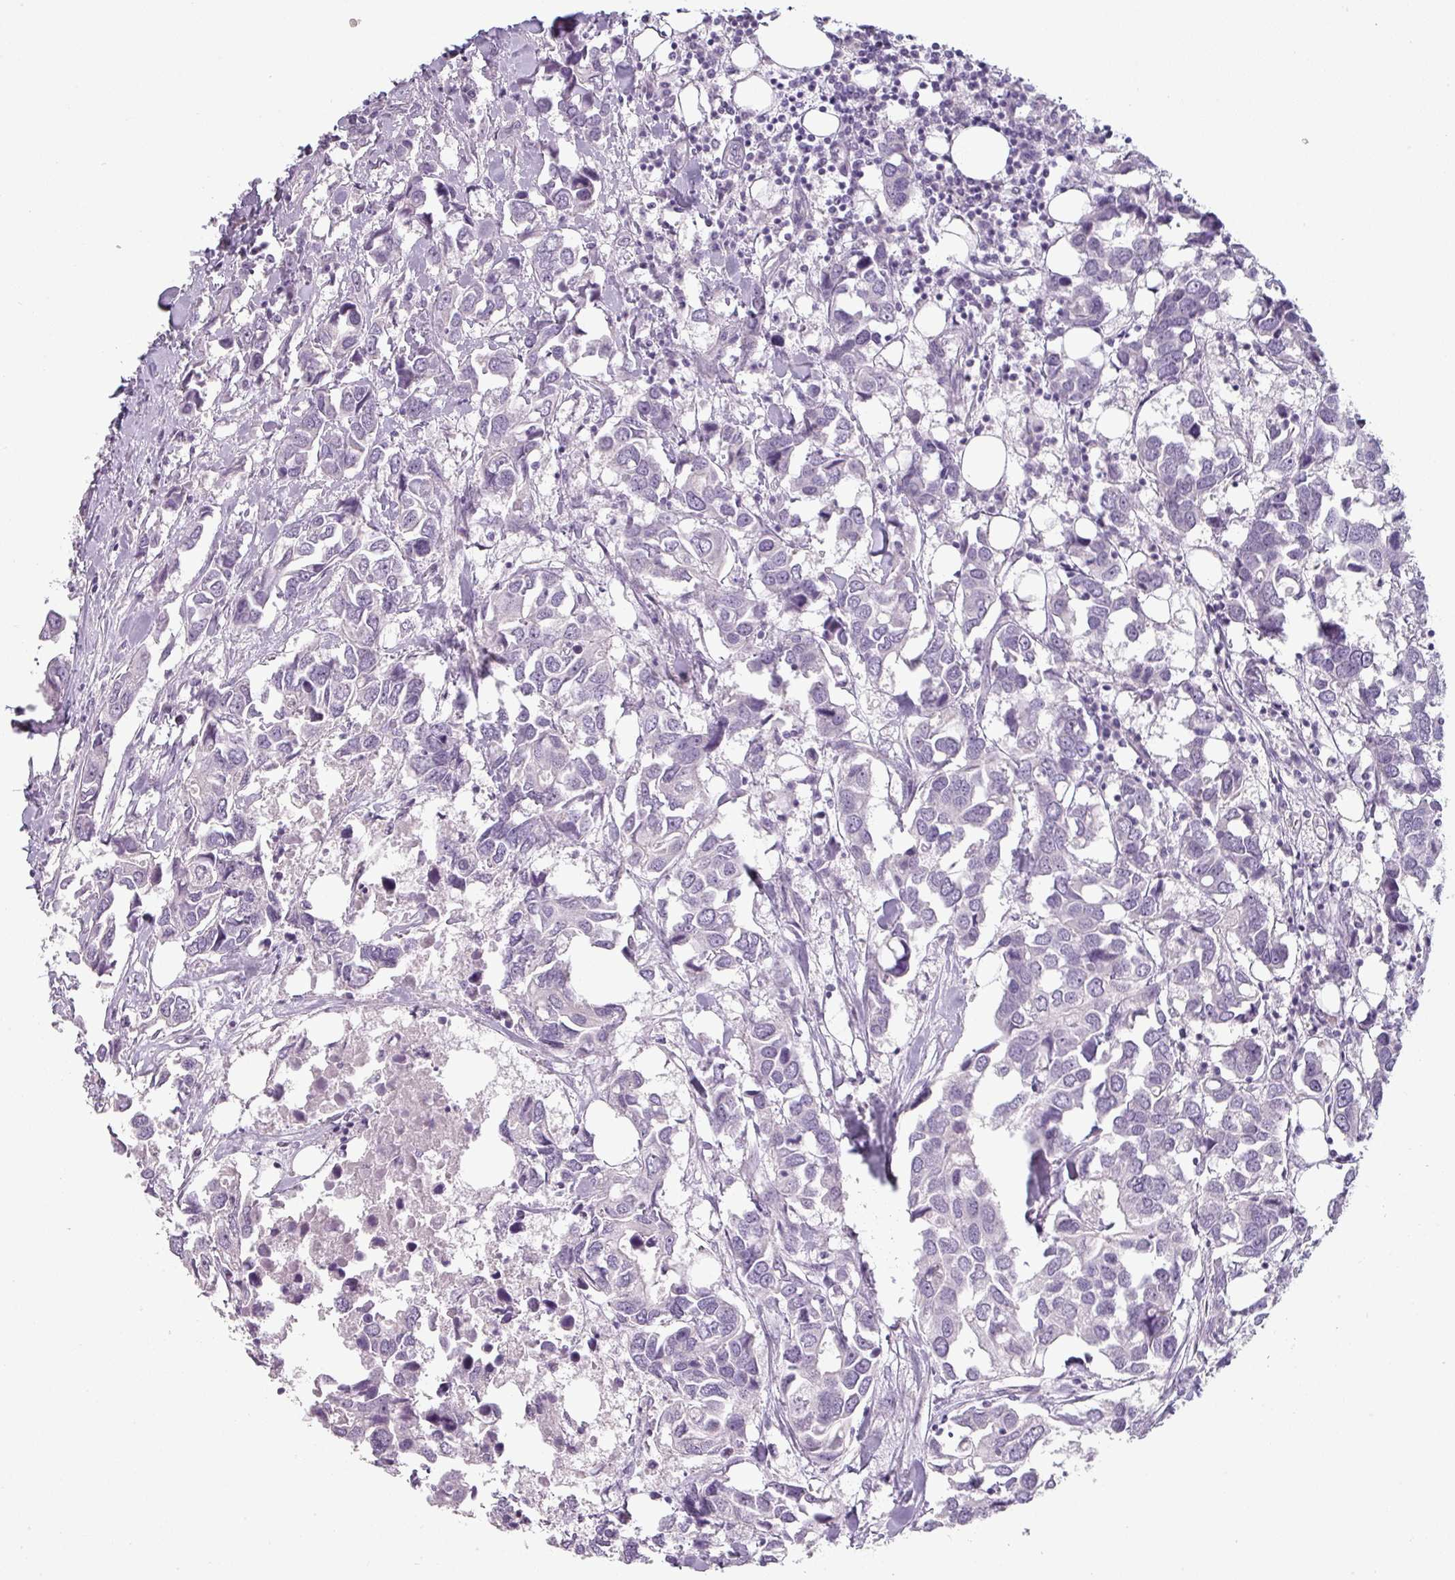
{"staining": {"intensity": "negative", "quantity": "none", "location": "none"}, "tissue": "breast cancer", "cell_type": "Tumor cells", "image_type": "cancer", "snomed": [{"axis": "morphology", "description": "Duct carcinoma"}, {"axis": "topography", "description": "Breast"}], "caption": "IHC micrograph of intraductal carcinoma (breast) stained for a protein (brown), which exhibits no expression in tumor cells.", "gene": "SFTPA1", "patient": {"sex": "female", "age": 83}}